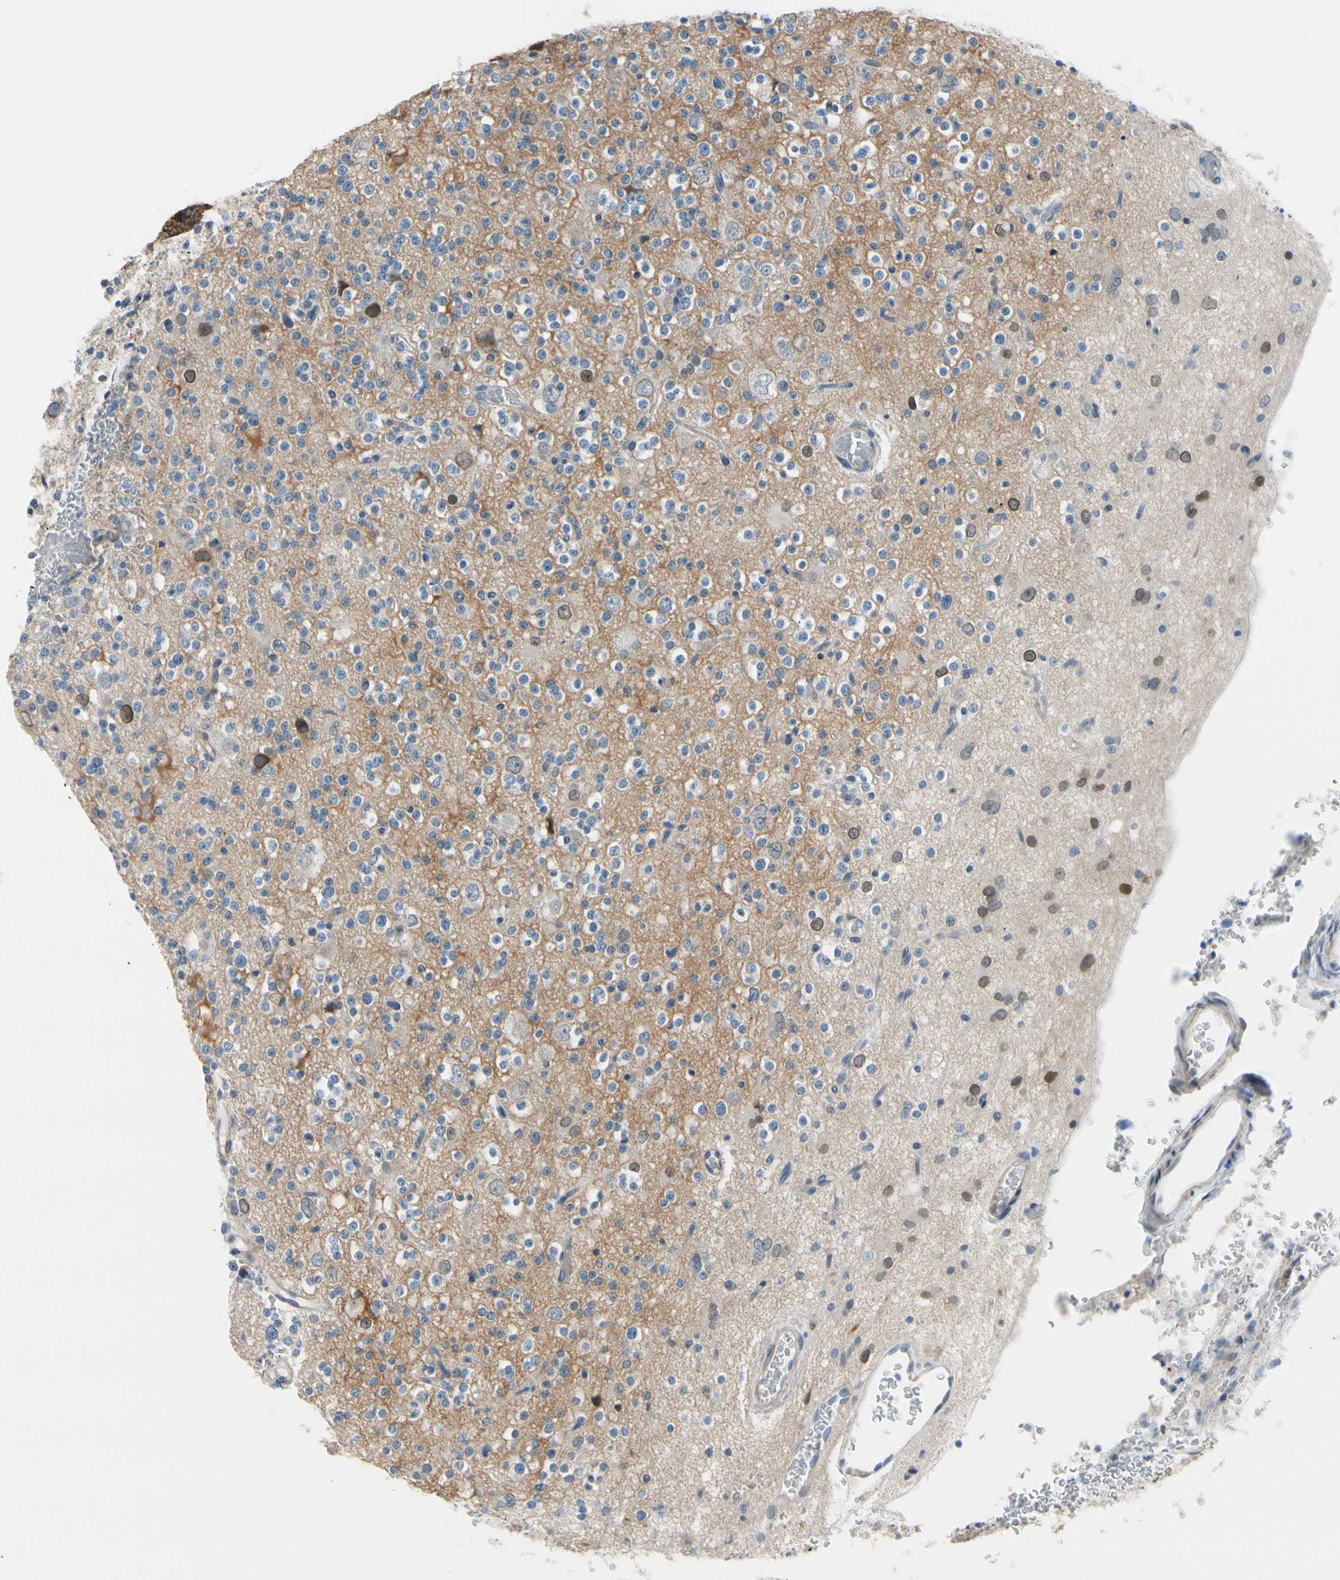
{"staining": {"intensity": "negative", "quantity": "none", "location": "none"}, "tissue": "glioma", "cell_type": "Tumor cells", "image_type": "cancer", "snomed": [{"axis": "morphology", "description": "Glioma, malignant, High grade"}, {"axis": "topography", "description": "Brain"}], "caption": "Human glioma stained for a protein using immunohistochemistry demonstrates no staining in tumor cells.", "gene": "FCER2", "patient": {"sex": "male", "age": 47}}